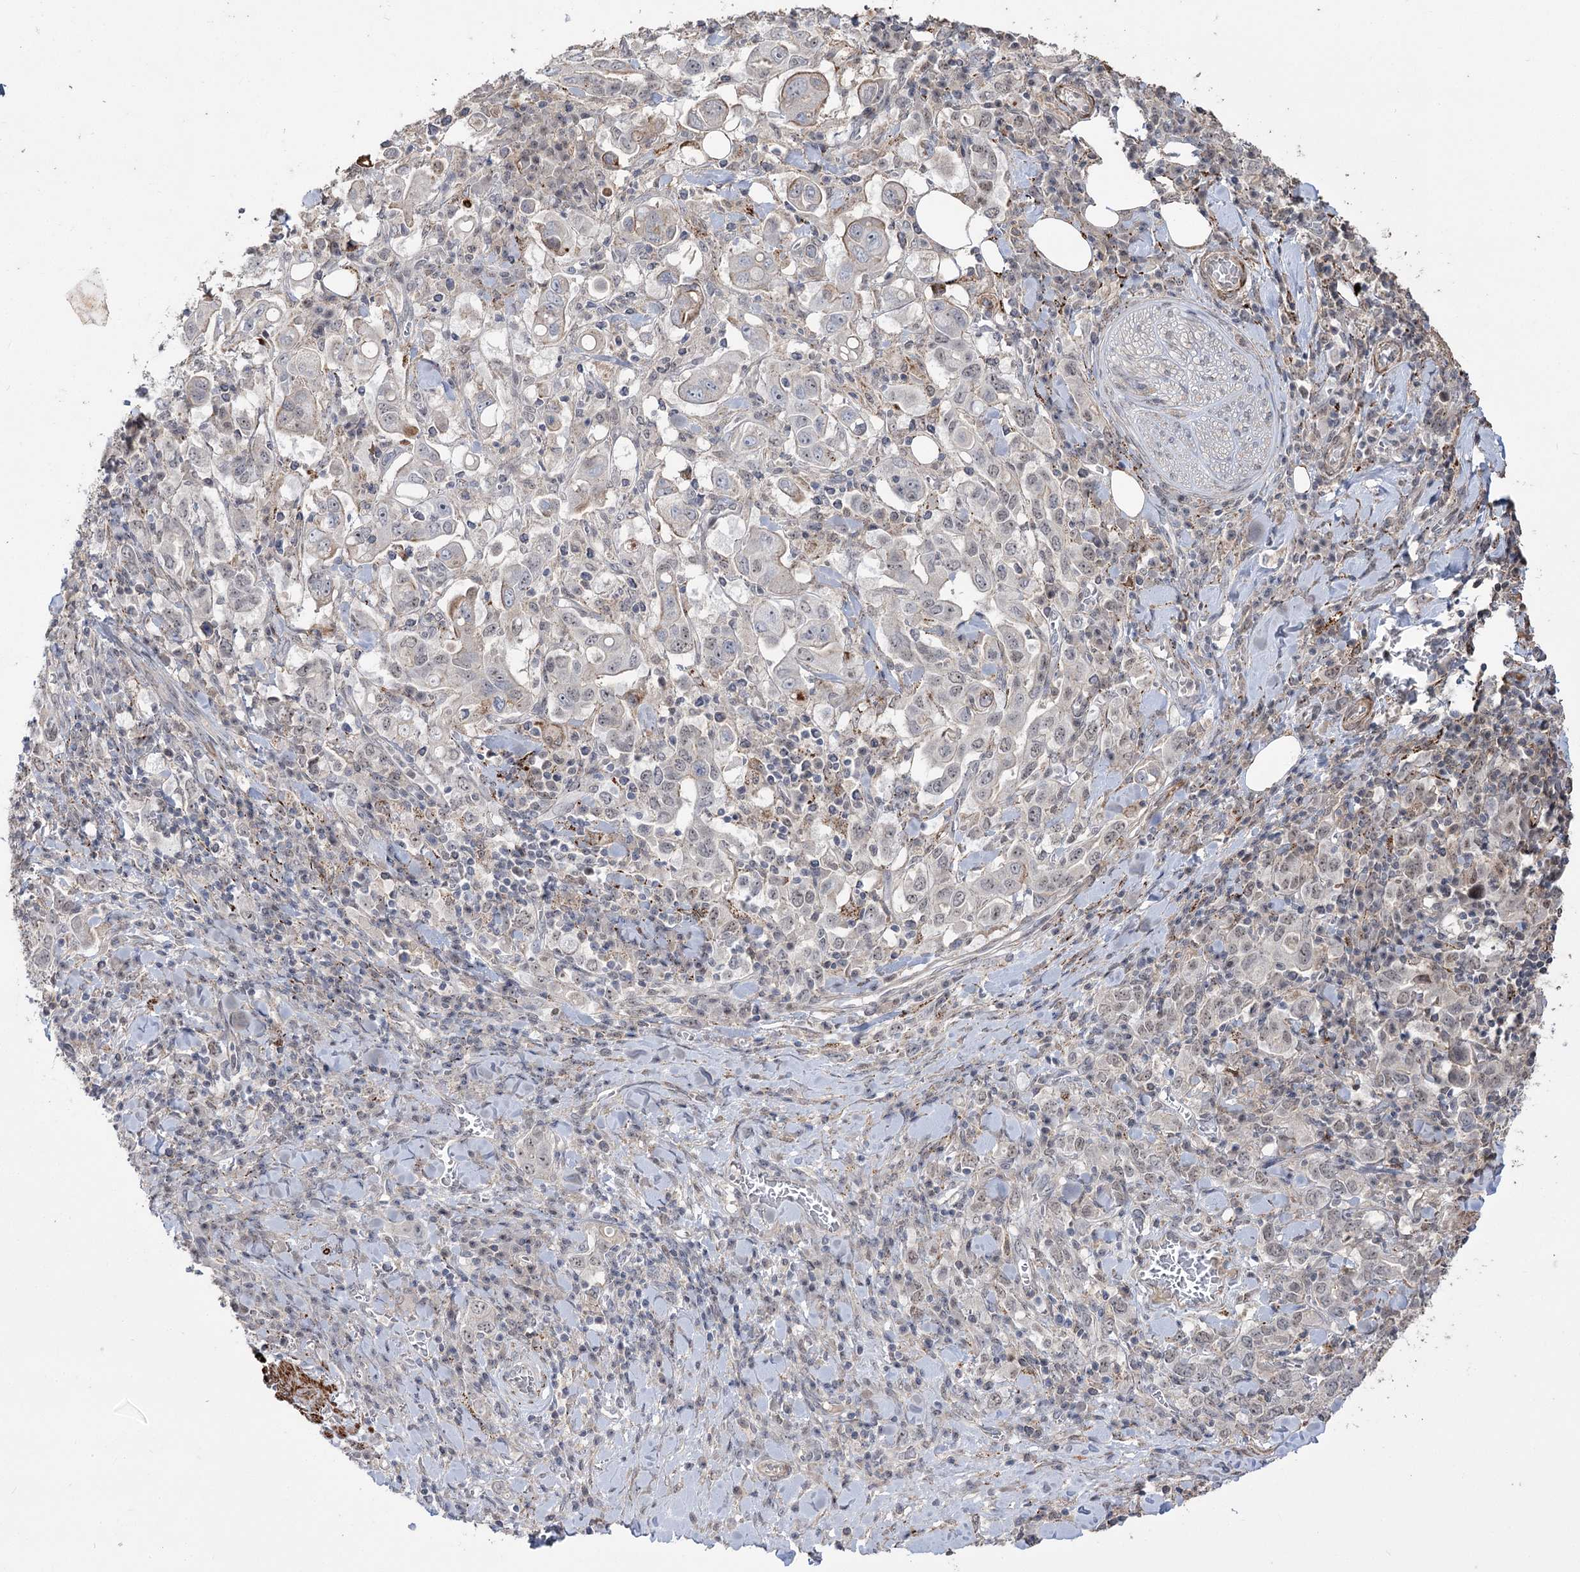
{"staining": {"intensity": "negative", "quantity": "none", "location": "none"}, "tissue": "stomach cancer", "cell_type": "Tumor cells", "image_type": "cancer", "snomed": [{"axis": "morphology", "description": "Adenocarcinoma, NOS"}, {"axis": "topography", "description": "Stomach, upper"}], "caption": "A micrograph of stomach cancer (adenocarcinoma) stained for a protein shows no brown staining in tumor cells.", "gene": "ZSCAN23", "patient": {"sex": "male", "age": 62}}